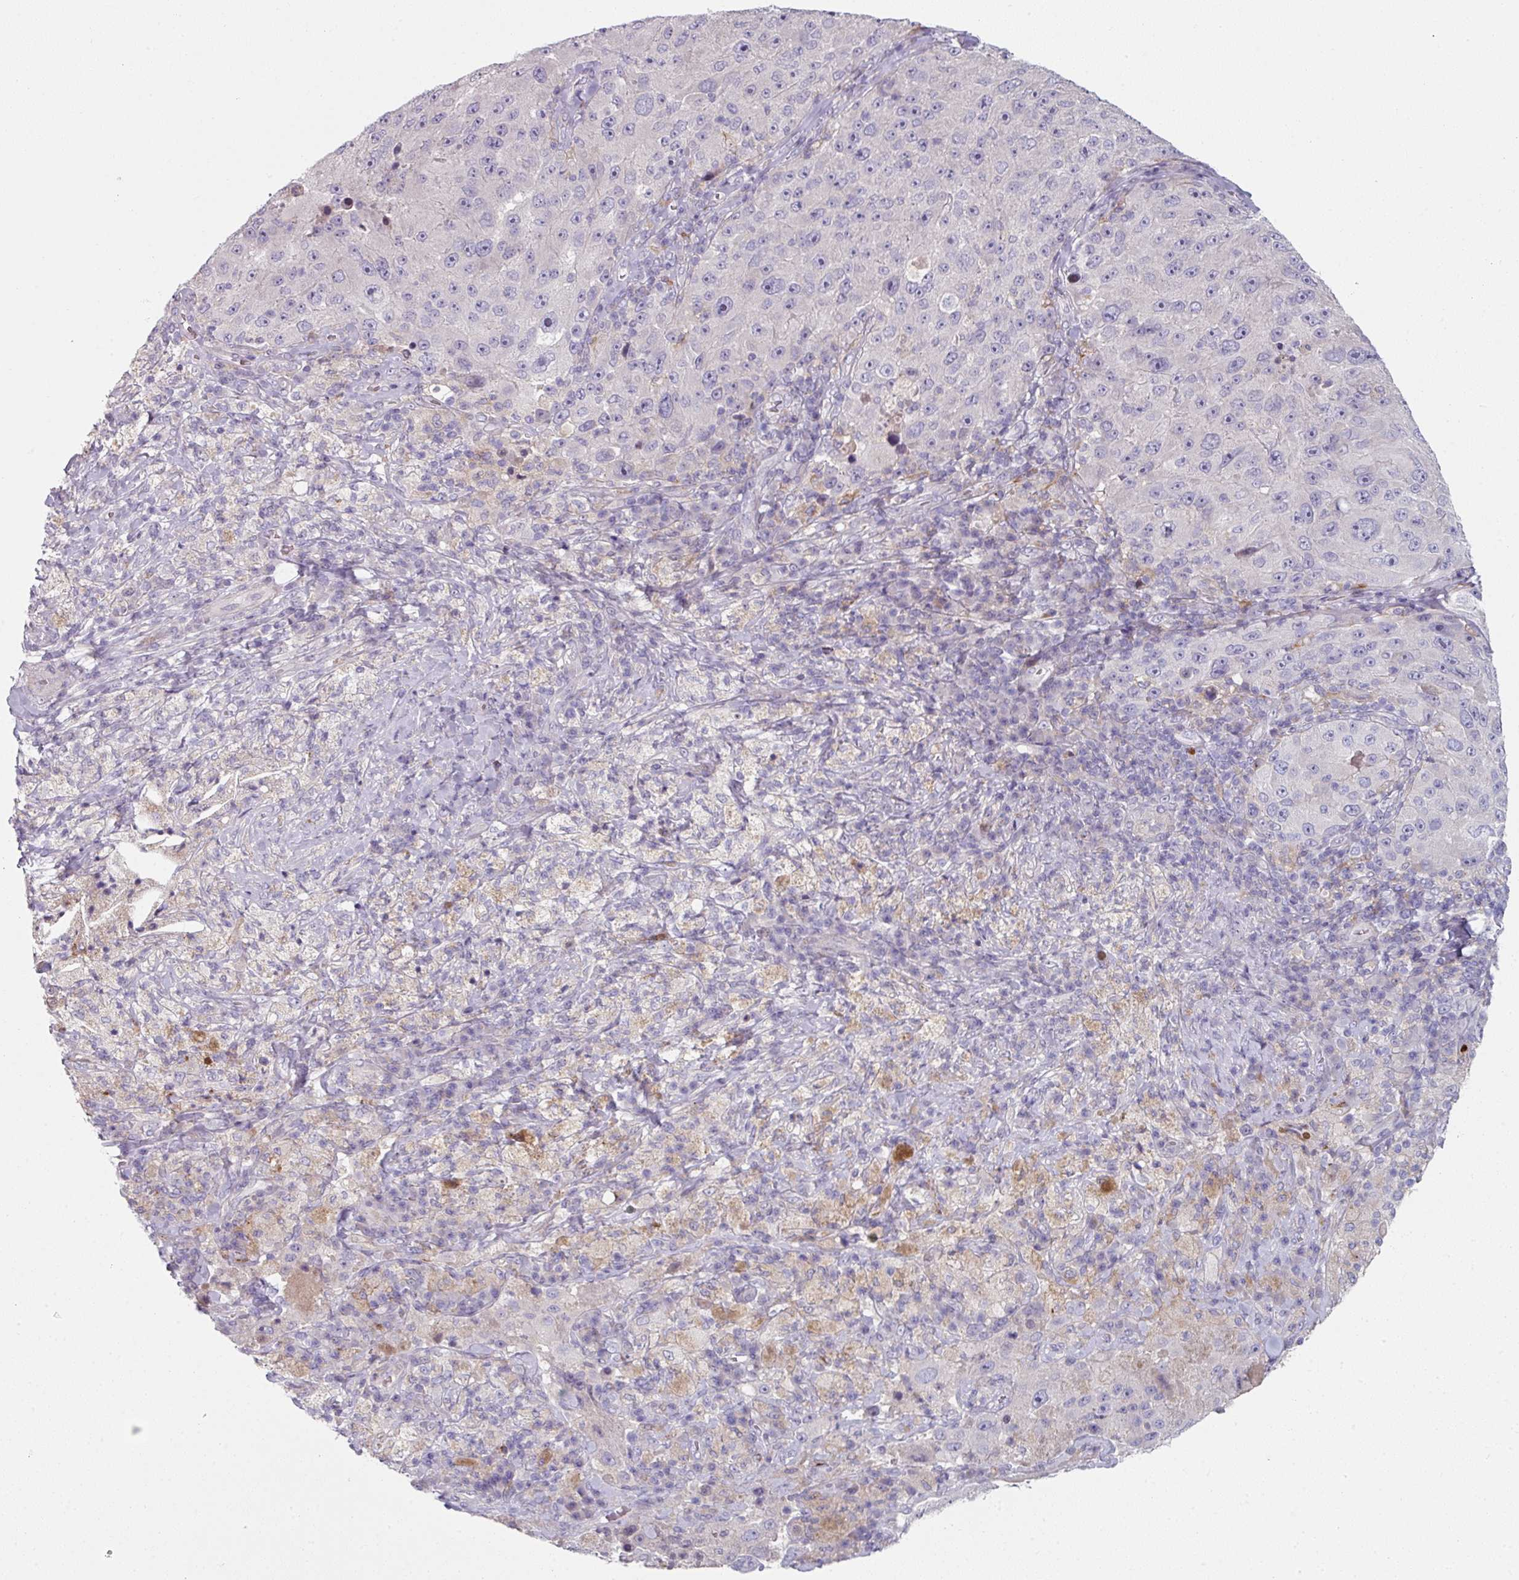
{"staining": {"intensity": "negative", "quantity": "none", "location": "none"}, "tissue": "melanoma", "cell_type": "Tumor cells", "image_type": "cancer", "snomed": [{"axis": "morphology", "description": "Malignant melanoma, Metastatic site"}, {"axis": "topography", "description": "Lymph node"}], "caption": "The micrograph demonstrates no significant staining in tumor cells of malignant melanoma (metastatic site). Brightfield microscopy of IHC stained with DAB (3,3'-diaminobenzidine) (brown) and hematoxylin (blue), captured at high magnification.", "gene": "WSB2", "patient": {"sex": "male", "age": 62}}